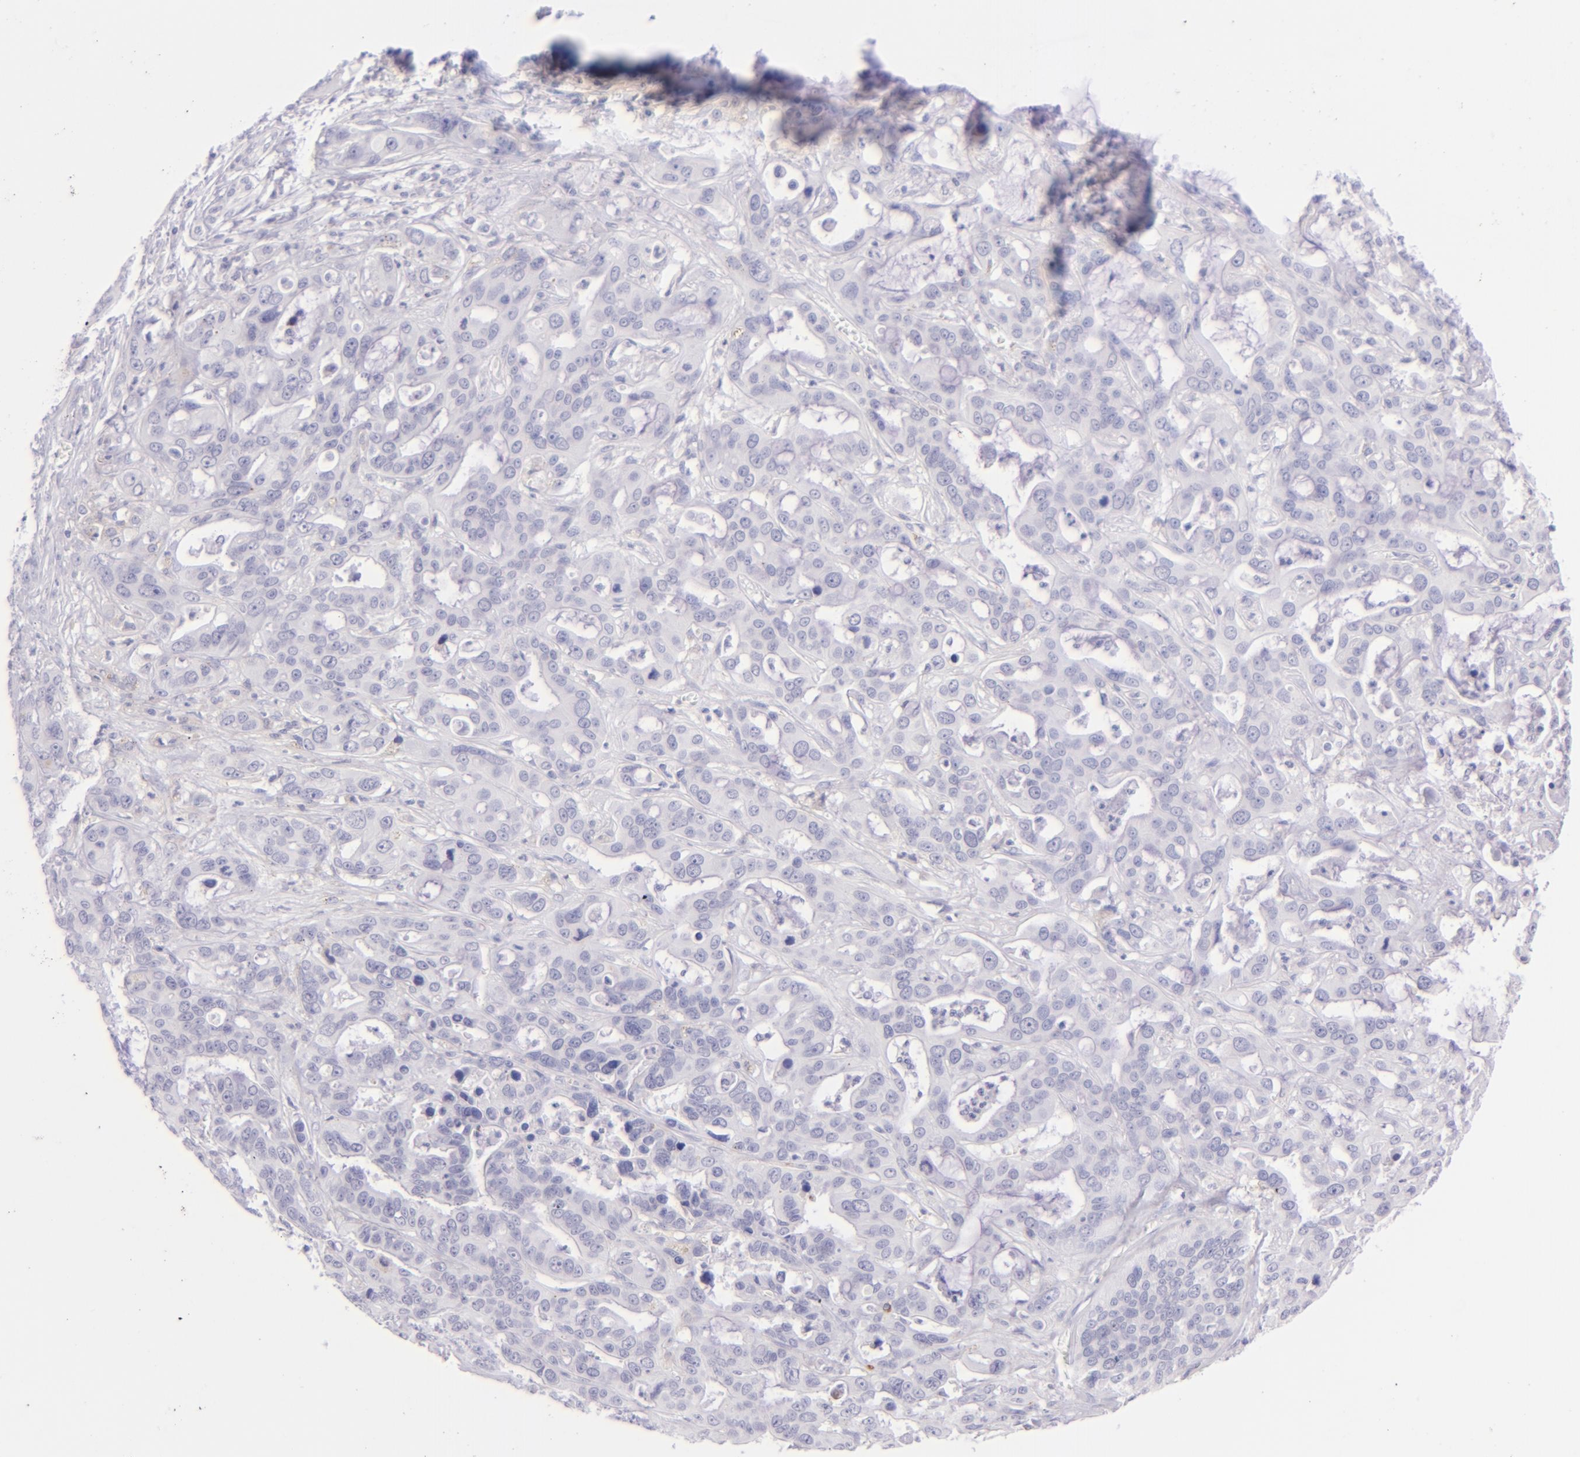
{"staining": {"intensity": "negative", "quantity": "none", "location": "none"}, "tissue": "liver cancer", "cell_type": "Tumor cells", "image_type": "cancer", "snomed": [{"axis": "morphology", "description": "Cholangiocarcinoma"}, {"axis": "topography", "description": "Liver"}], "caption": "A photomicrograph of liver cancer stained for a protein shows no brown staining in tumor cells.", "gene": "SDC1", "patient": {"sex": "female", "age": 65}}